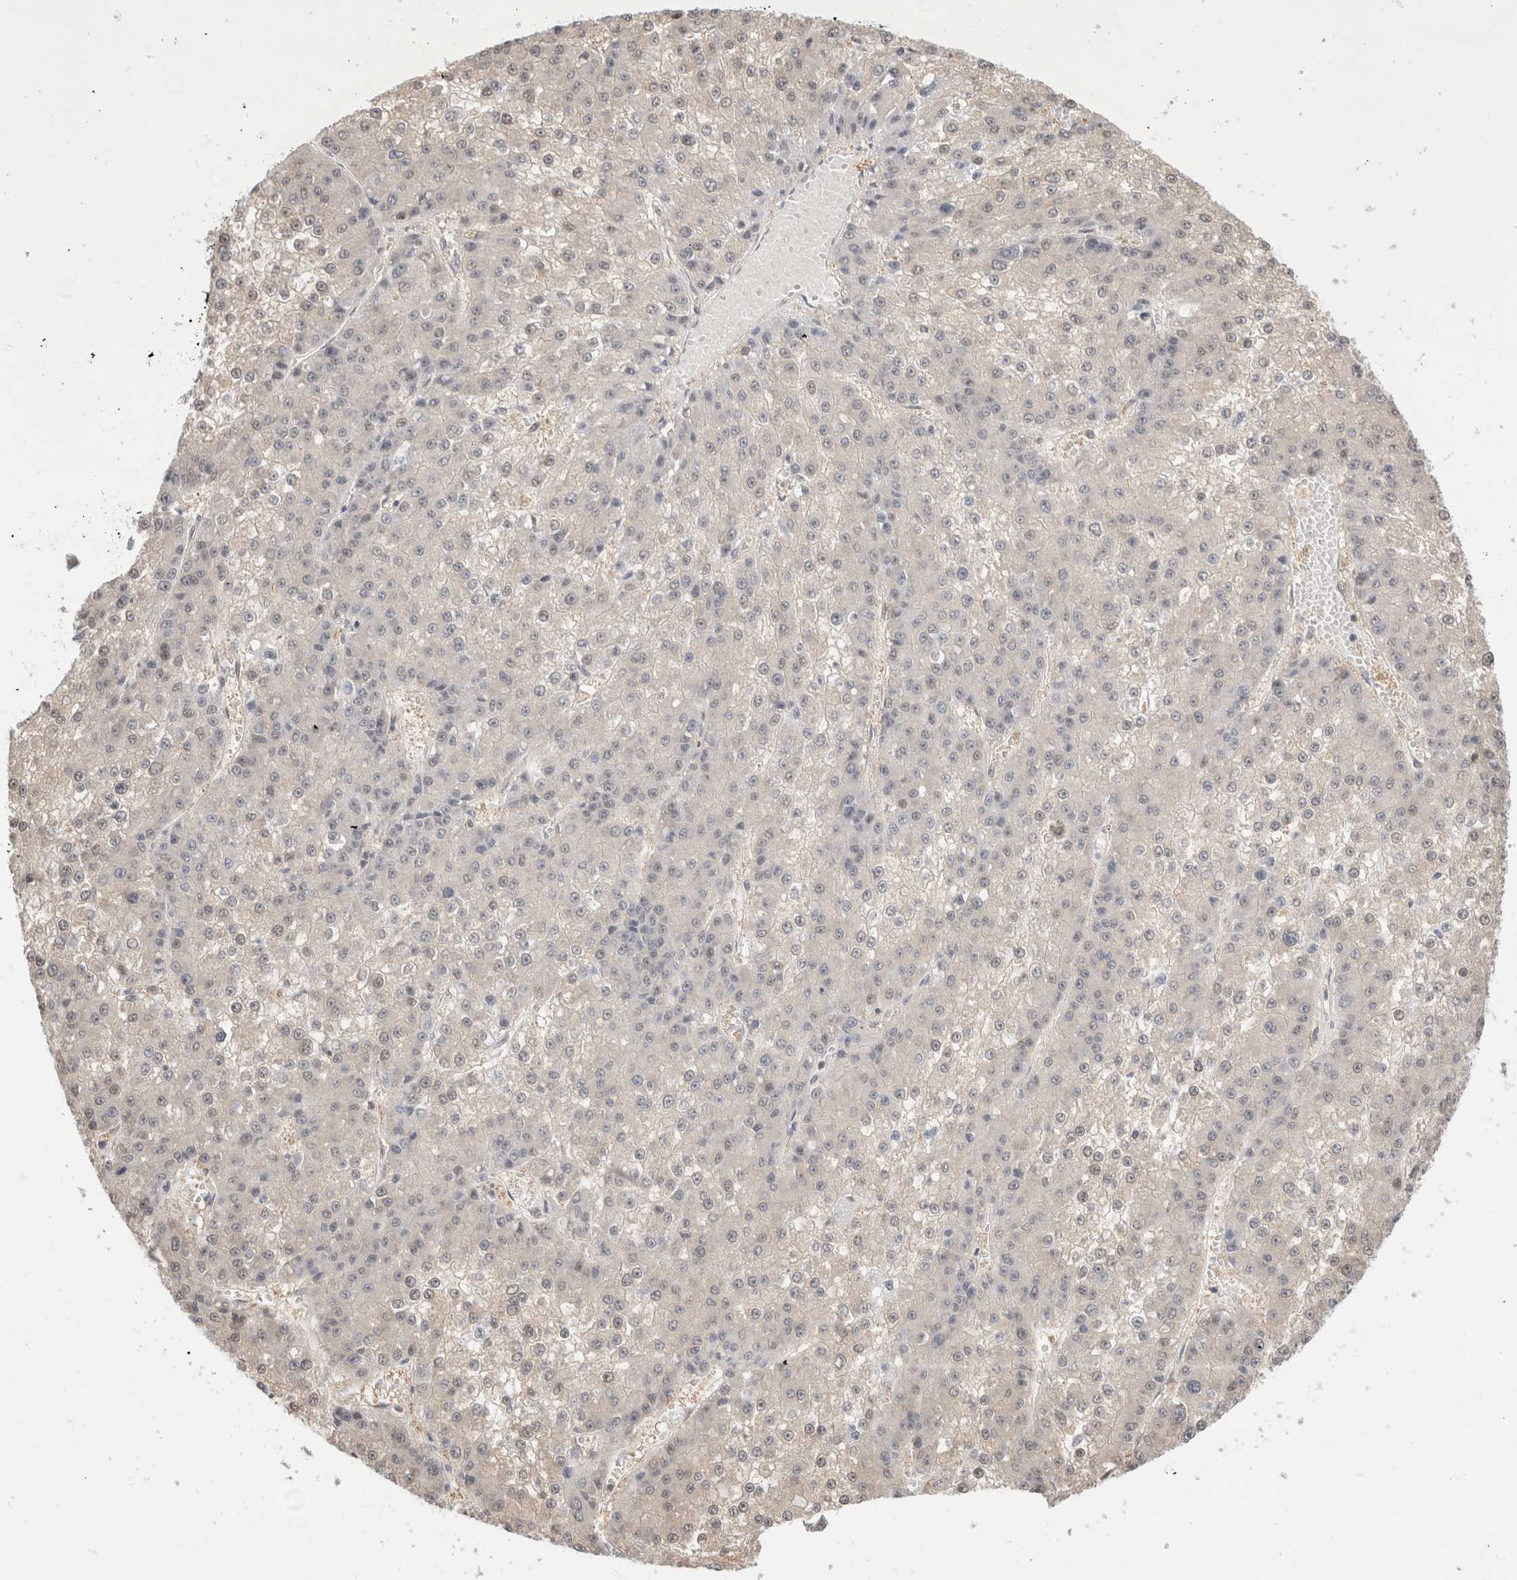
{"staining": {"intensity": "weak", "quantity": "<25%", "location": "nuclear"}, "tissue": "liver cancer", "cell_type": "Tumor cells", "image_type": "cancer", "snomed": [{"axis": "morphology", "description": "Carcinoma, Hepatocellular, NOS"}, {"axis": "topography", "description": "Liver"}], "caption": "Tumor cells are negative for brown protein staining in liver cancer (hepatocellular carcinoma). (Immunohistochemistry (ihc), brightfield microscopy, high magnification).", "gene": "C17orf97", "patient": {"sex": "female", "age": 73}}